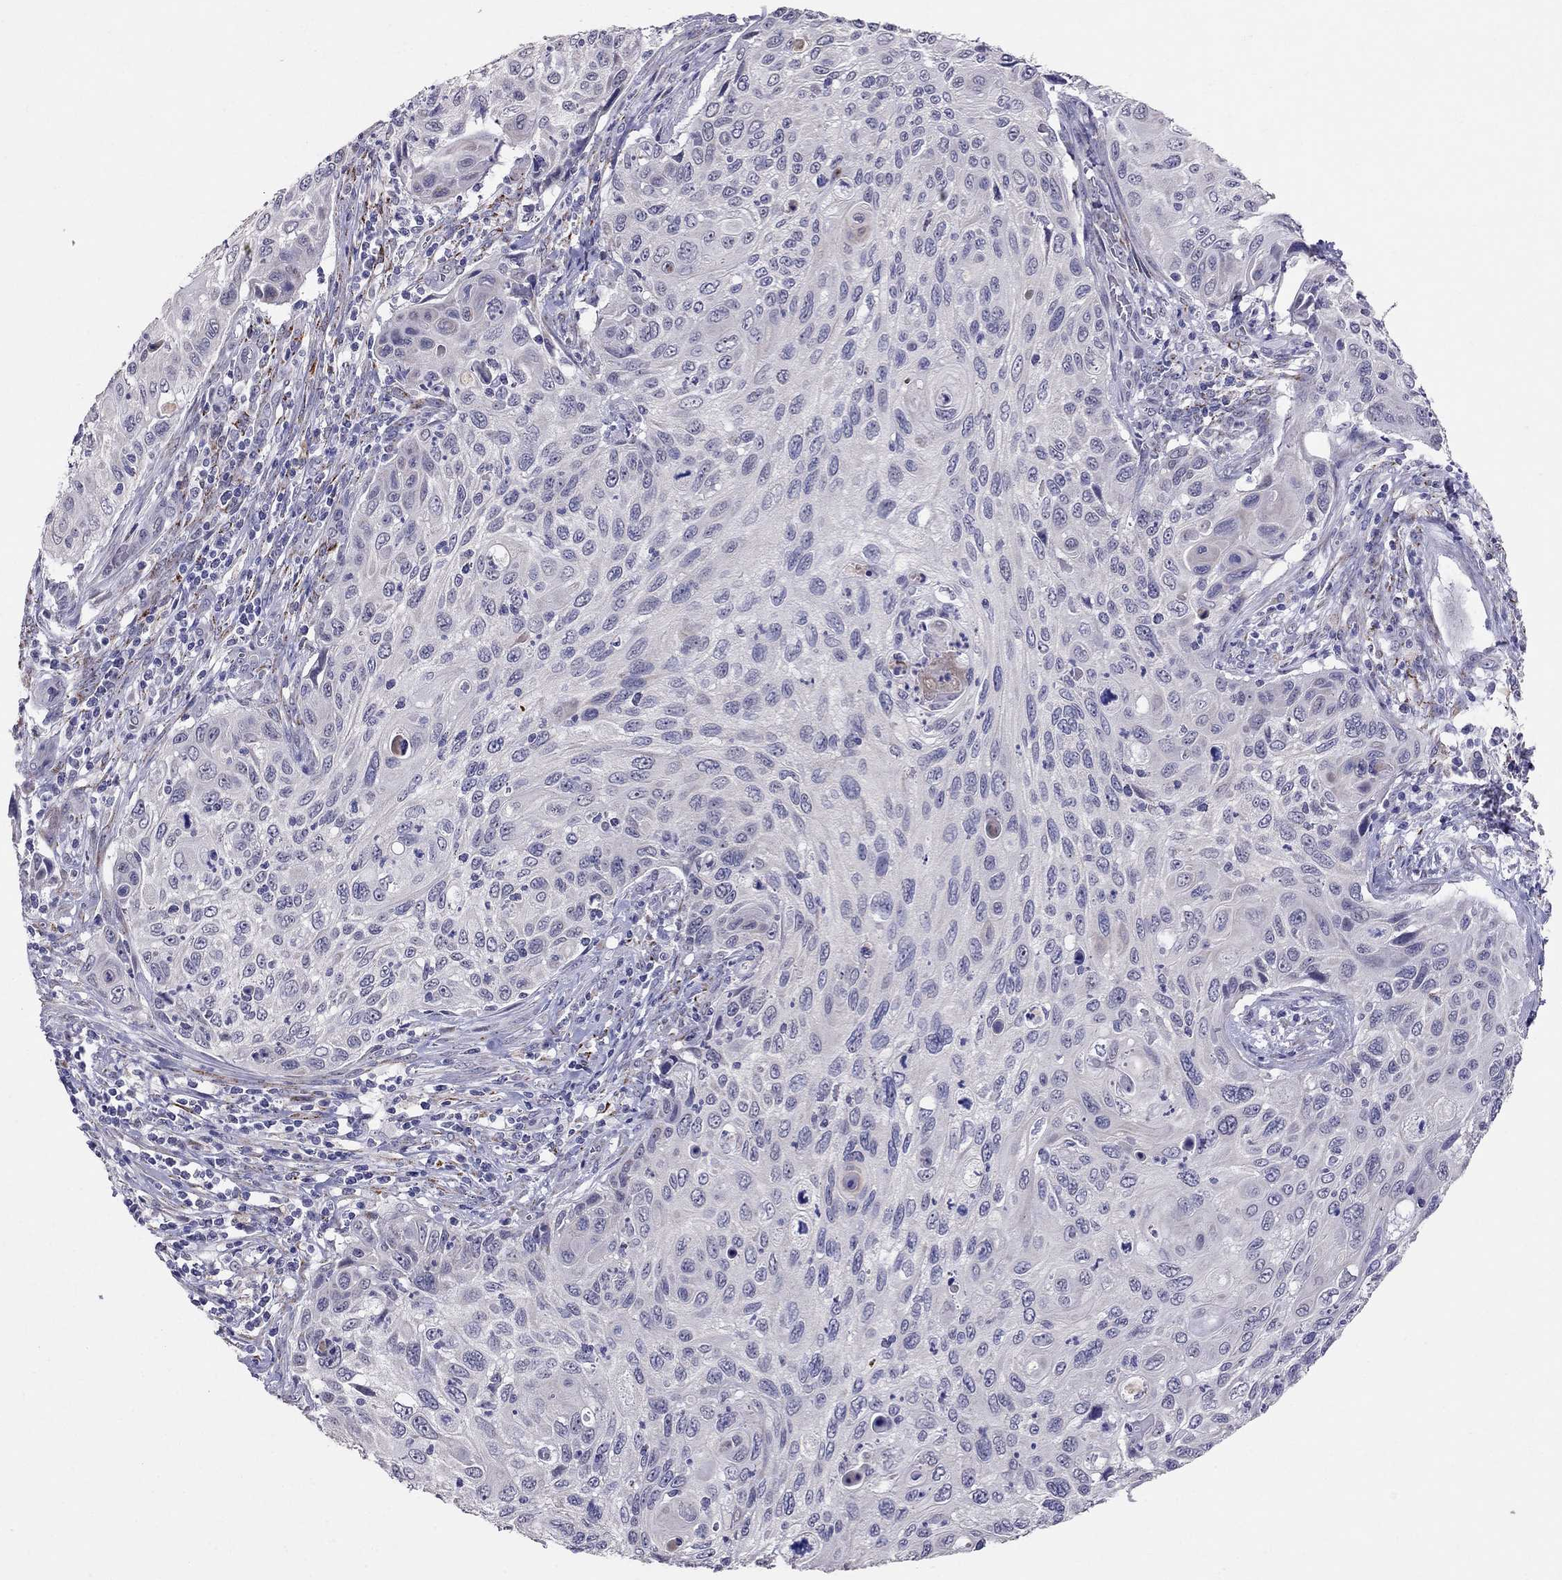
{"staining": {"intensity": "negative", "quantity": "none", "location": "none"}, "tissue": "cervical cancer", "cell_type": "Tumor cells", "image_type": "cancer", "snomed": [{"axis": "morphology", "description": "Squamous cell carcinoma, NOS"}, {"axis": "topography", "description": "Cervix"}], "caption": "Tumor cells show no significant protein expression in cervical squamous cell carcinoma. Brightfield microscopy of IHC stained with DAB (3,3'-diaminobenzidine) (brown) and hematoxylin (blue), captured at high magnification.", "gene": "MYO3B", "patient": {"sex": "female", "age": 70}}